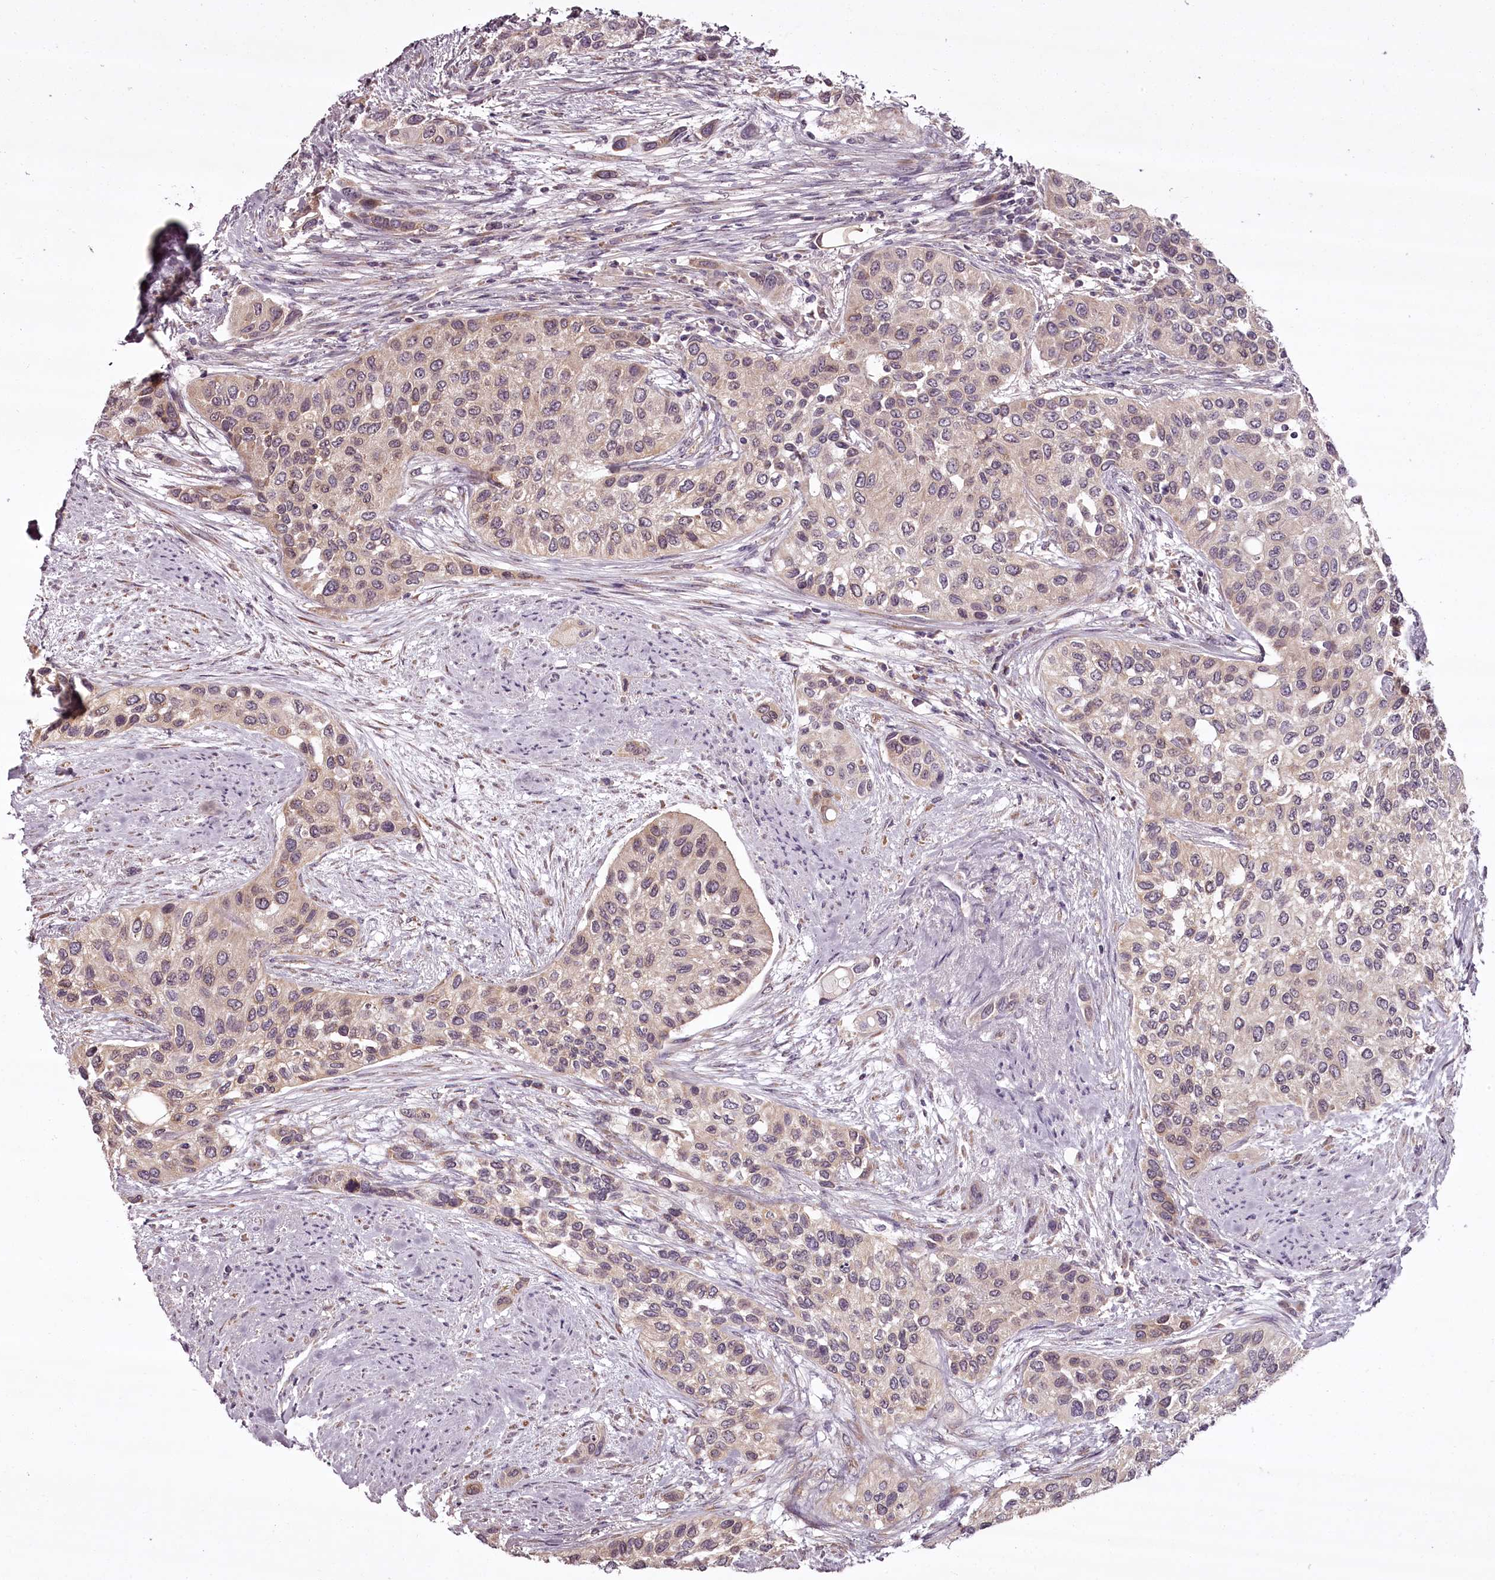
{"staining": {"intensity": "weak", "quantity": "<25%", "location": "nuclear"}, "tissue": "urothelial cancer", "cell_type": "Tumor cells", "image_type": "cancer", "snomed": [{"axis": "morphology", "description": "Normal tissue, NOS"}, {"axis": "morphology", "description": "Urothelial carcinoma, High grade"}, {"axis": "topography", "description": "Vascular tissue"}, {"axis": "topography", "description": "Urinary bladder"}], "caption": "A high-resolution histopathology image shows IHC staining of urothelial cancer, which exhibits no significant staining in tumor cells.", "gene": "CCDC92", "patient": {"sex": "female", "age": 56}}